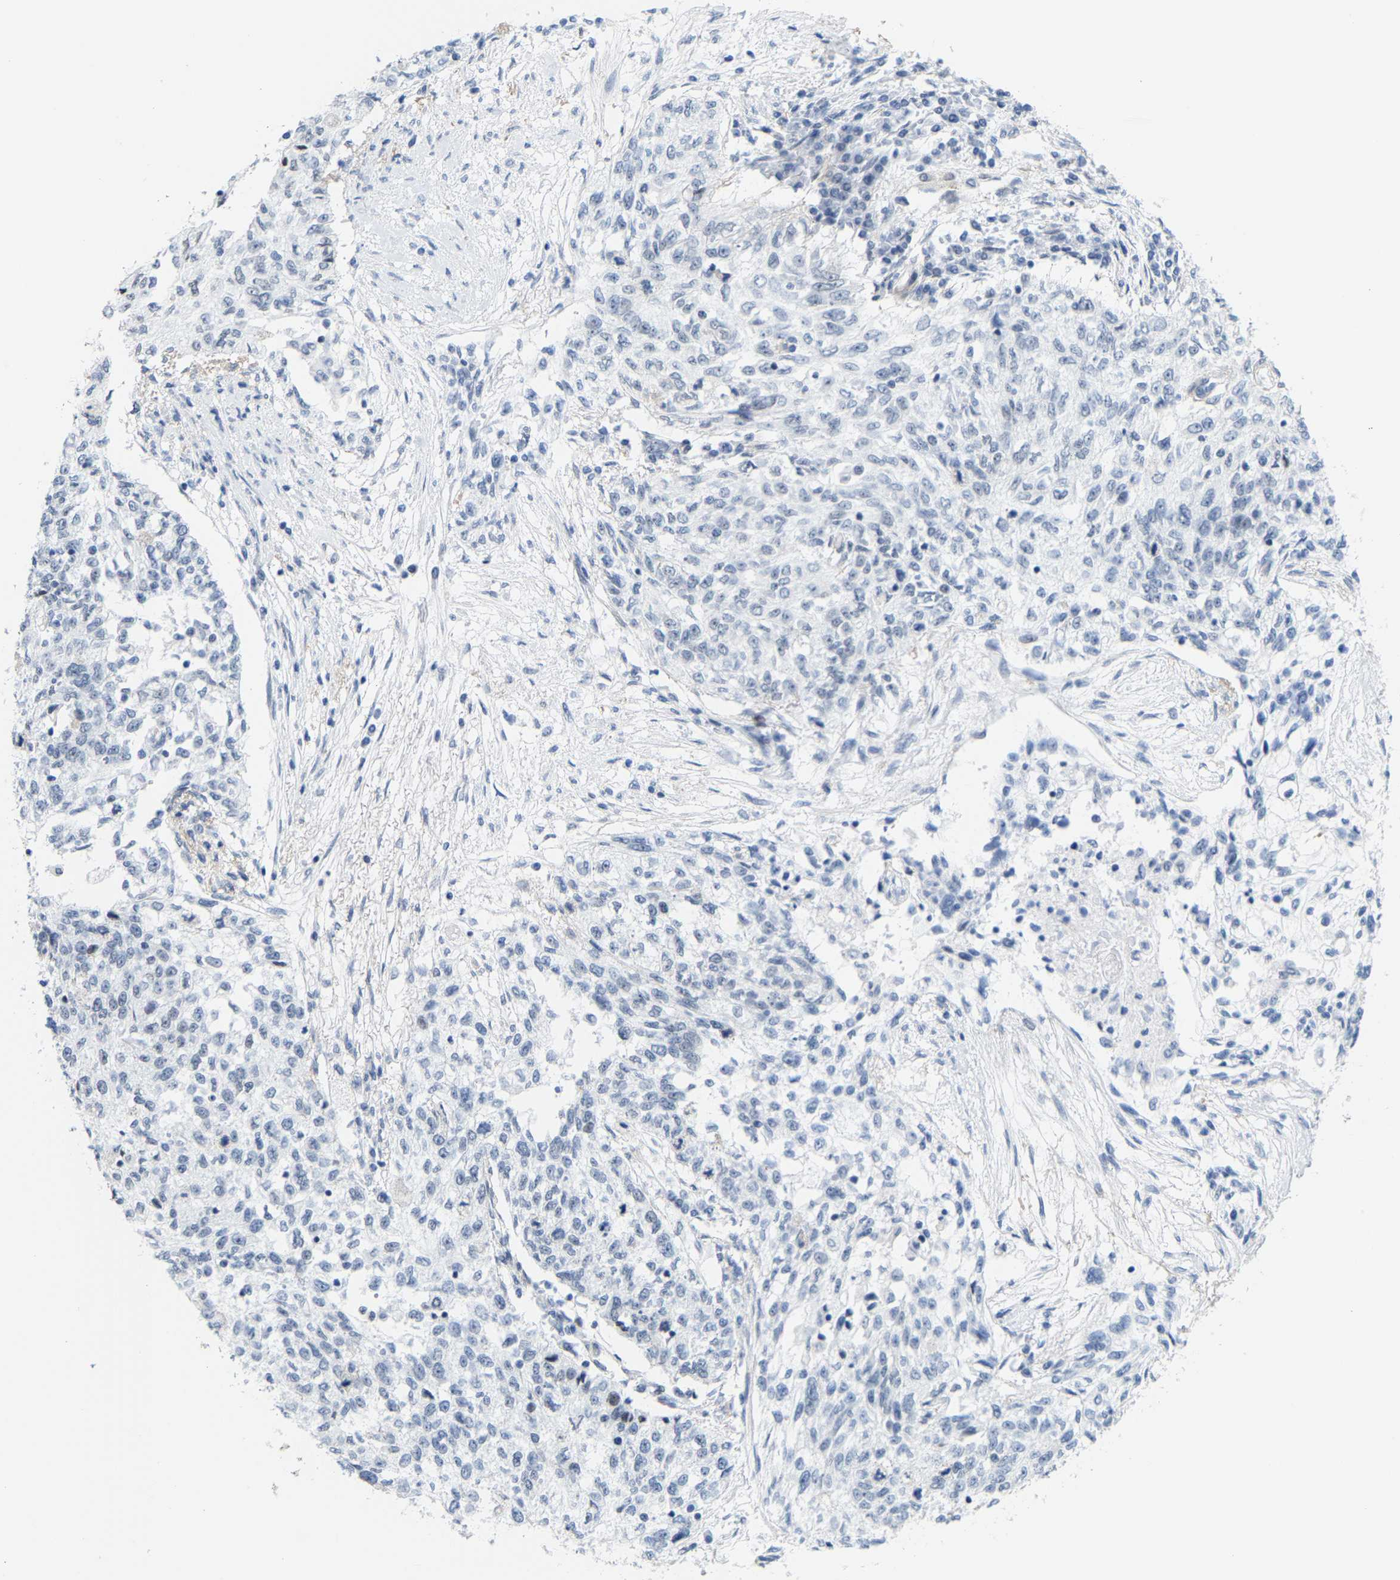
{"staining": {"intensity": "negative", "quantity": "none", "location": "none"}, "tissue": "cervical cancer", "cell_type": "Tumor cells", "image_type": "cancer", "snomed": [{"axis": "morphology", "description": "Squamous cell carcinoma, NOS"}, {"axis": "topography", "description": "Cervix"}], "caption": "Cervical cancer was stained to show a protein in brown. There is no significant positivity in tumor cells.", "gene": "FAM180A", "patient": {"sex": "female", "age": 57}}